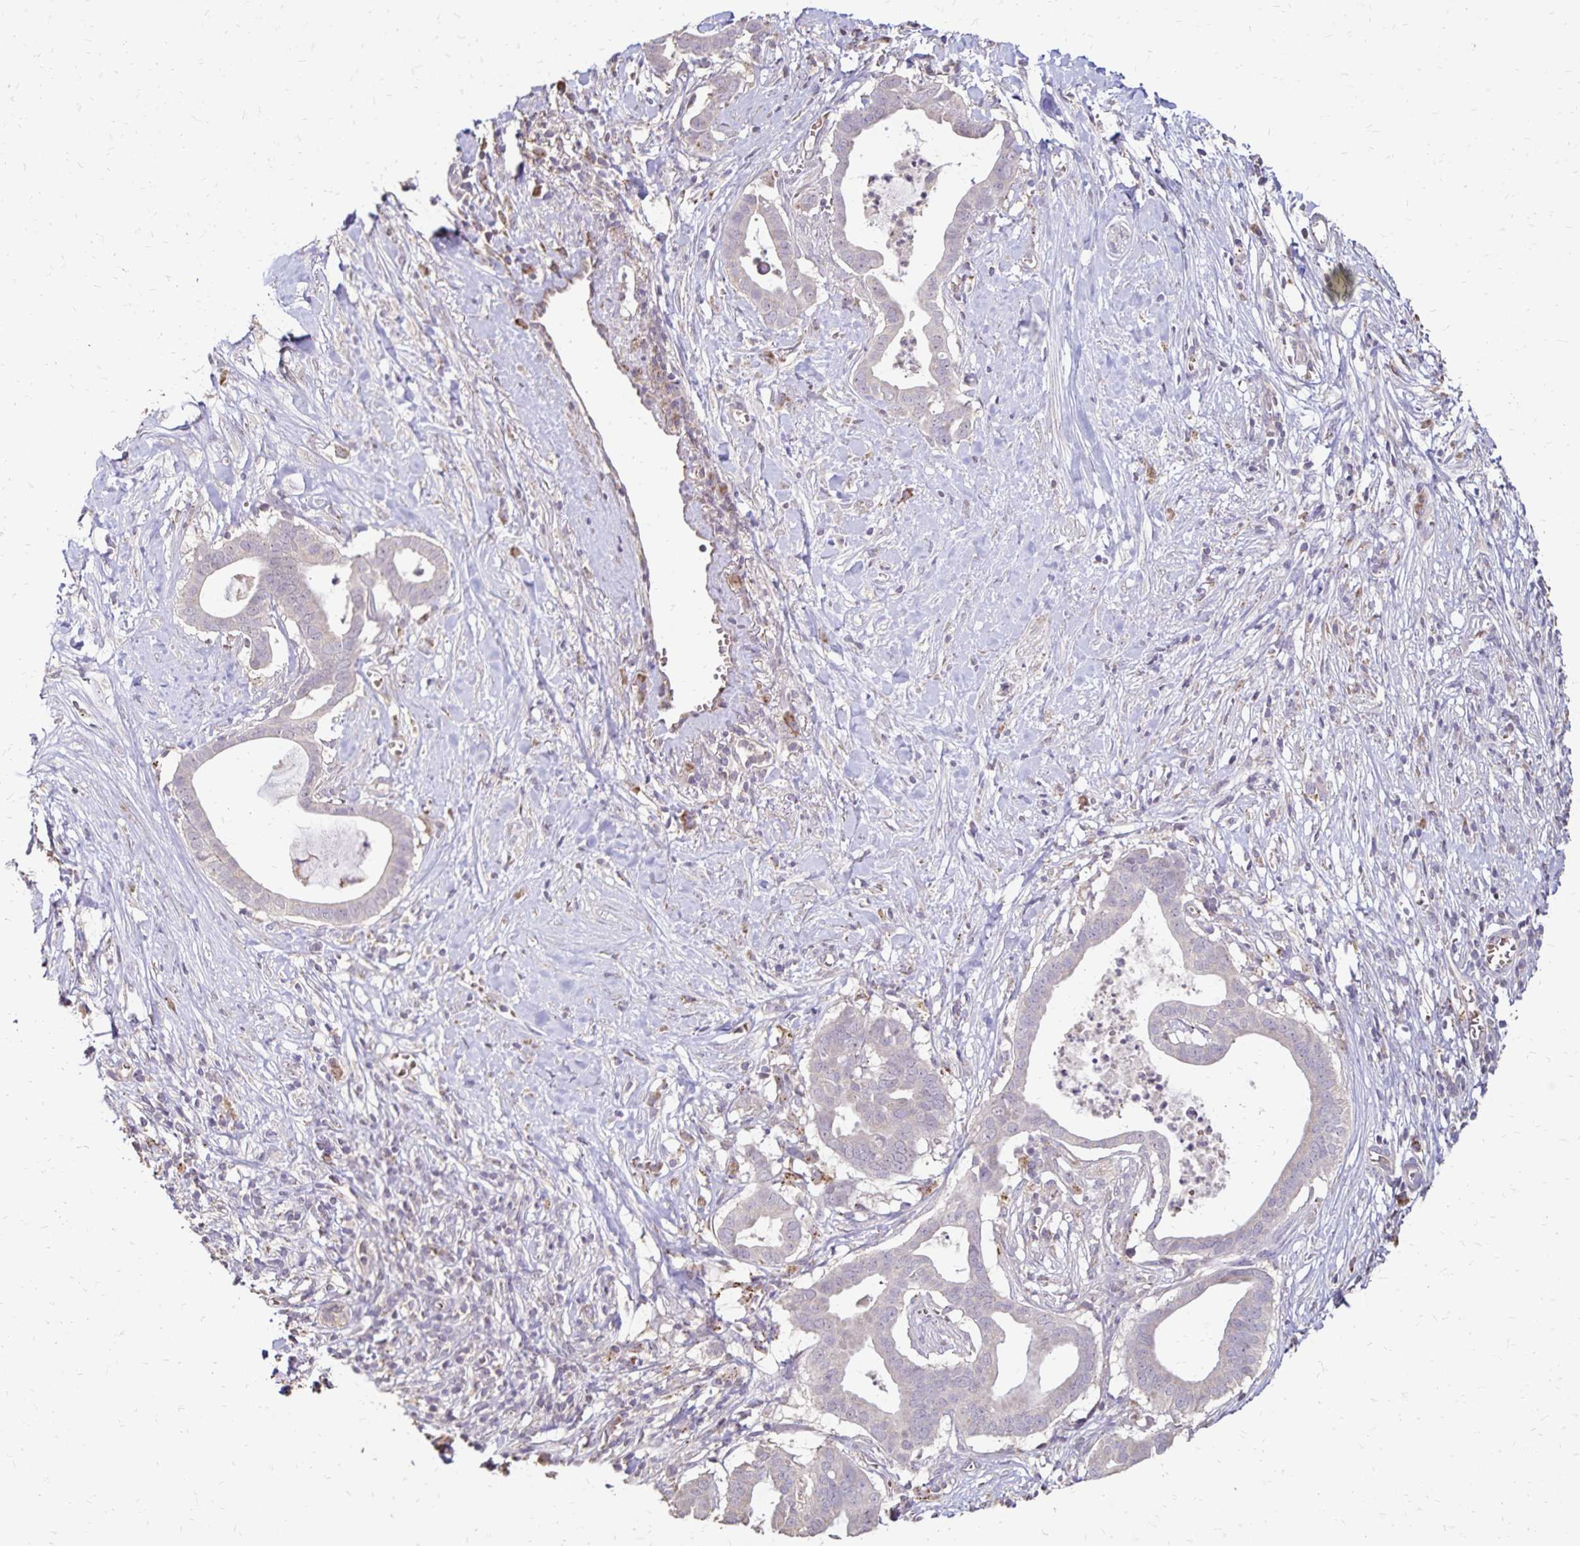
{"staining": {"intensity": "negative", "quantity": "none", "location": "none"}, "tissue": "pancreatic cancer", "cell_type": "Tumor cells", "image_type": "cancer", "snomed": [{"axis": "morphology", "description": "Adenocarcinoma, NOS"}, {"axis": "topography", "description": "Pancreas"}], "caption": "A photomicrograph of pancreatic cancer (adenocarcinoma) stained for a protein shows no brown staining in tumor cells. Brightfield microscopy of immunohistochemistry stained with DAB (brown) and hematoxylin (blue), captured at high magnification.", "gene": "EMC10", "patient": {"sex": "male", "age": 61}}